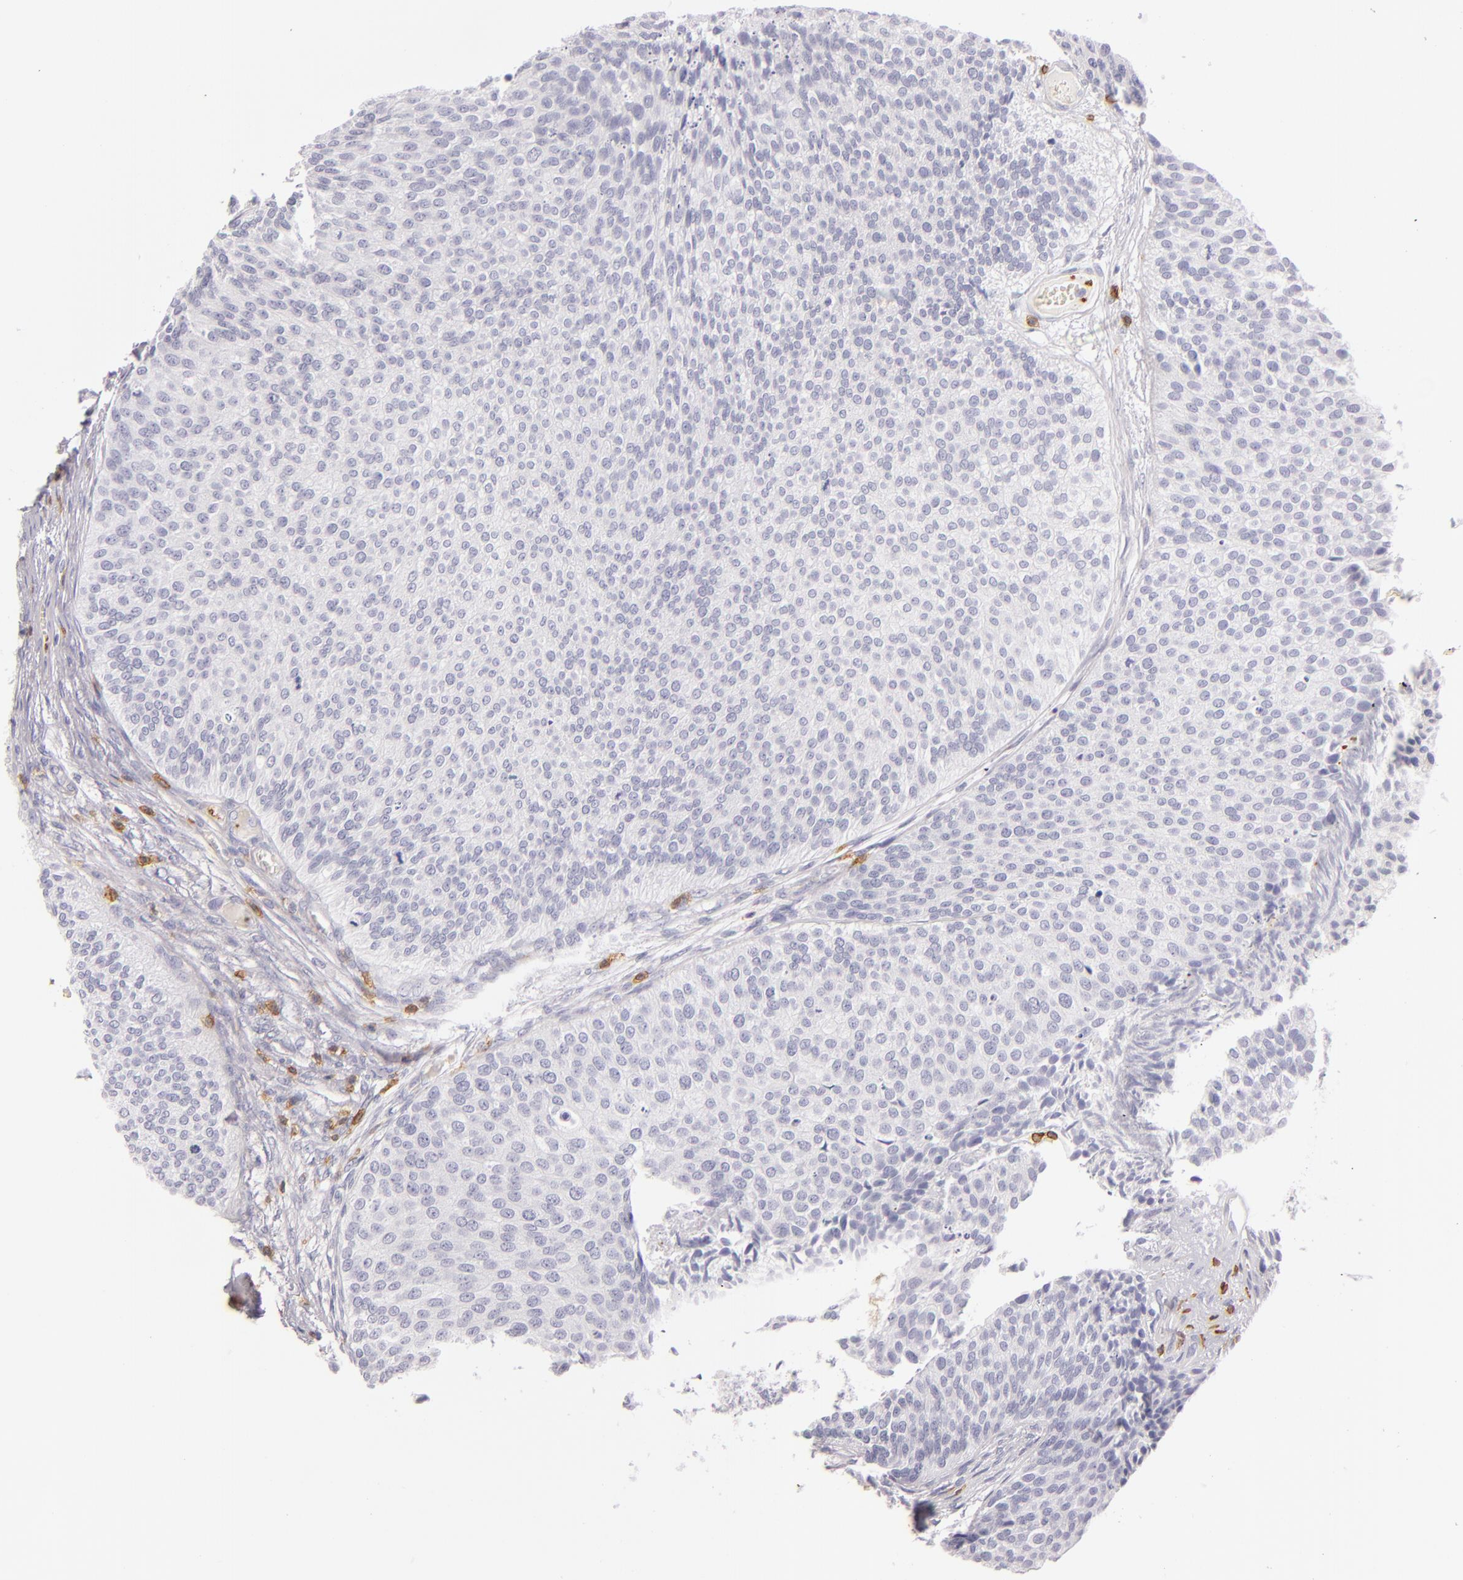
{"staining": {"intensity": "negative", "quantity": "none", "location": "none"}, "tissue": "urothelial cancer", "cell_type": "Tumor cells", "image_type": "cancer", "snomed": [{"axis": "morphology", "description": "Urothelial carcinoma, Low grade"}, {"axis": "topography", "description": "Urinary bladder"}], "caption": "Low-grade urothelial carcinoma was stained to show a protein in brown. There is no significant expression in tumor cells. (DAB immunohistochemistry (IHC) with hematoxylin counter stain).", "gene": "LAT", "patient": {"sex": "male", "age": 84}}